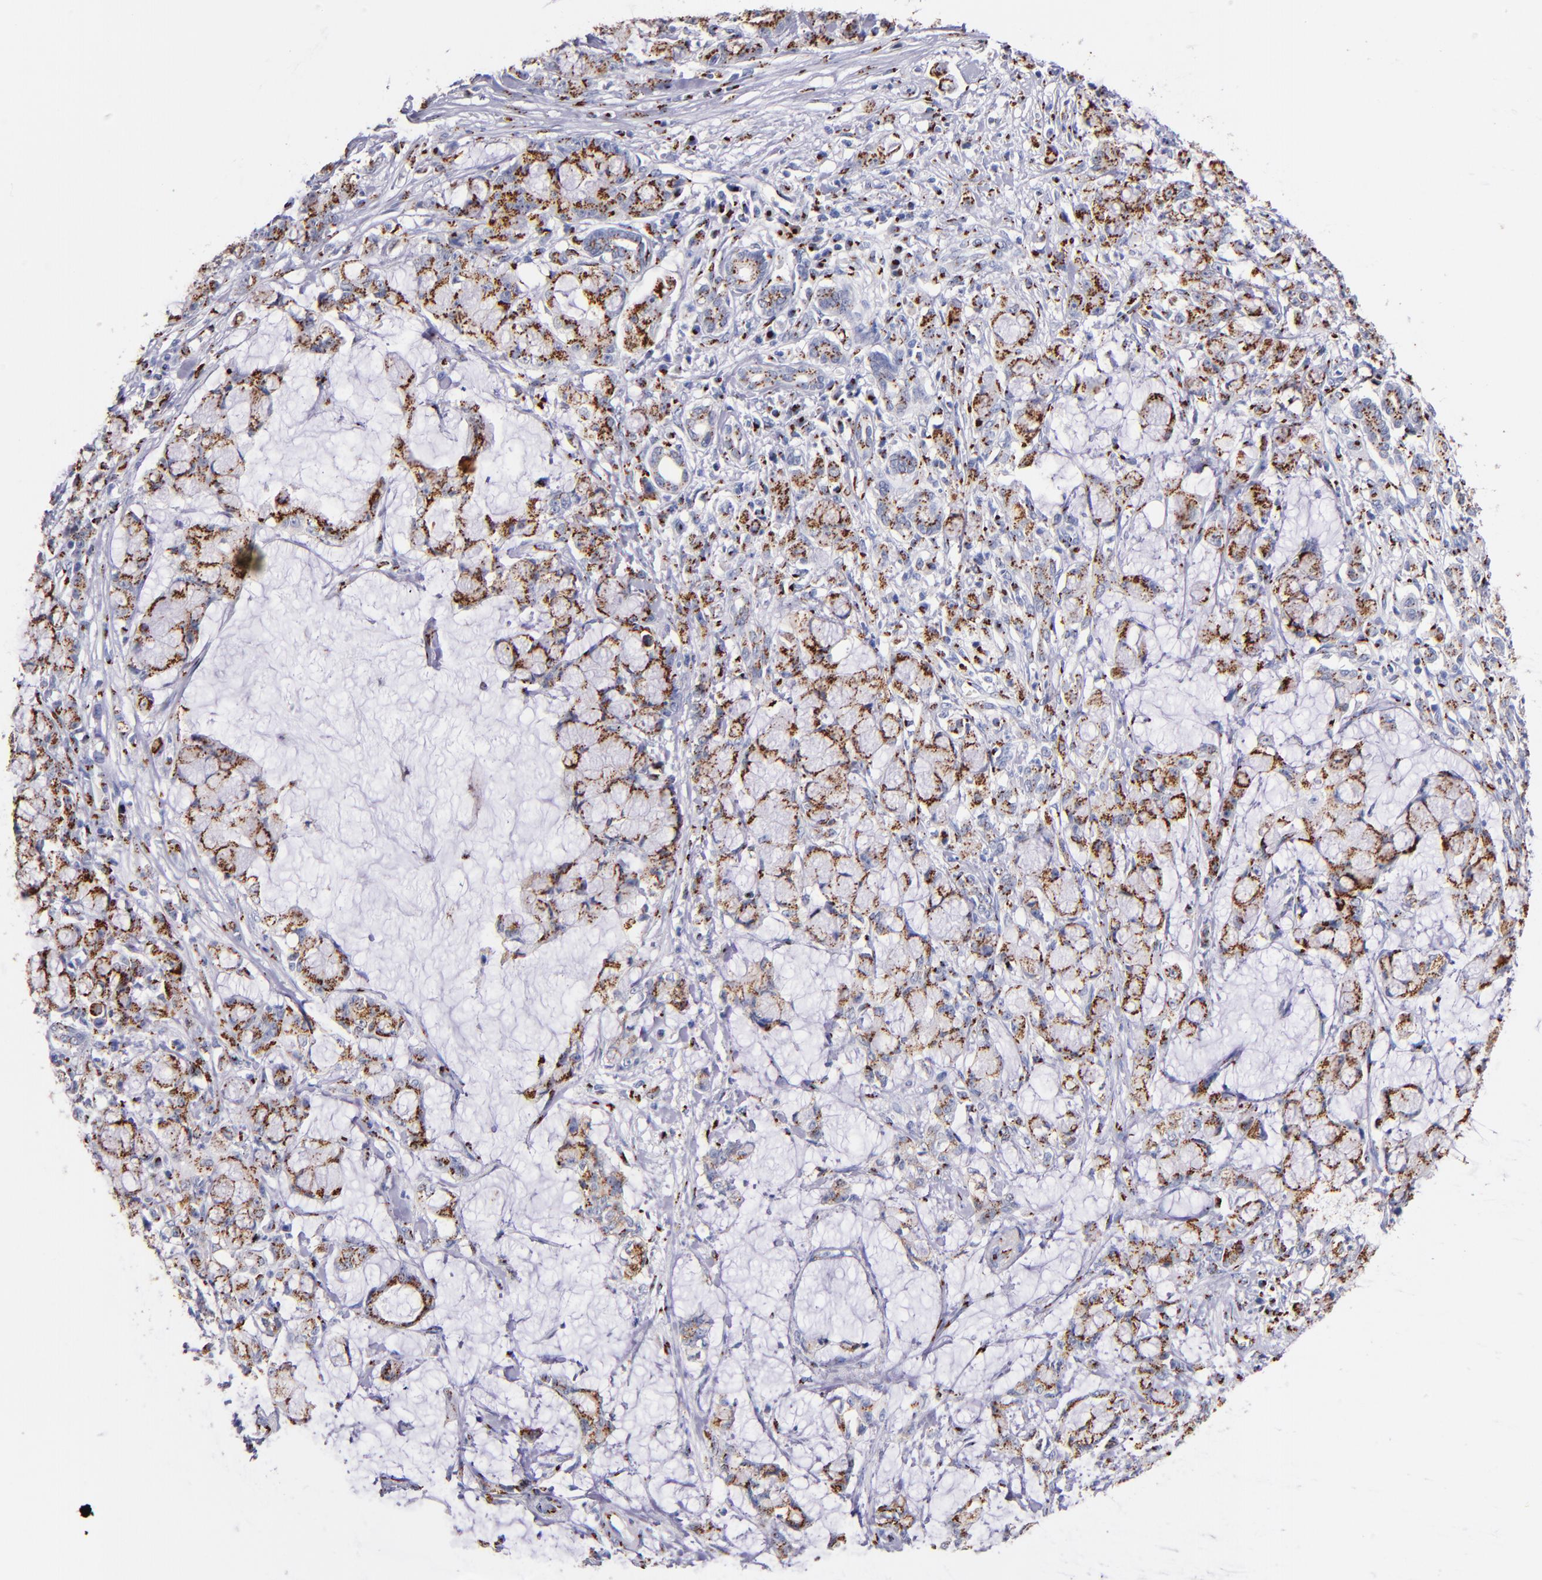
{"staining": {"intensity": "moderate", "quantity": ">75%", "location": "cytoplasmic/membranous"}, "tissue": "pancreatic cancer", "cell_type": "Tumor cells", "image_type": "cancer", "snomed": [{"axis": "morphology", "description": "Adenocarcinoma, NOS"}, {"axis": "topography", "description": "Pancreas"}], "caption": "This is a photomicrograph of immunohistochemistry (IHC) staining of pancreatic cancer, which shows moderate staining in the cytoplasmic/membranous of tumor cells.", "gene": "GOLIM4", "patient": {"sex": "female", "age": 73}}